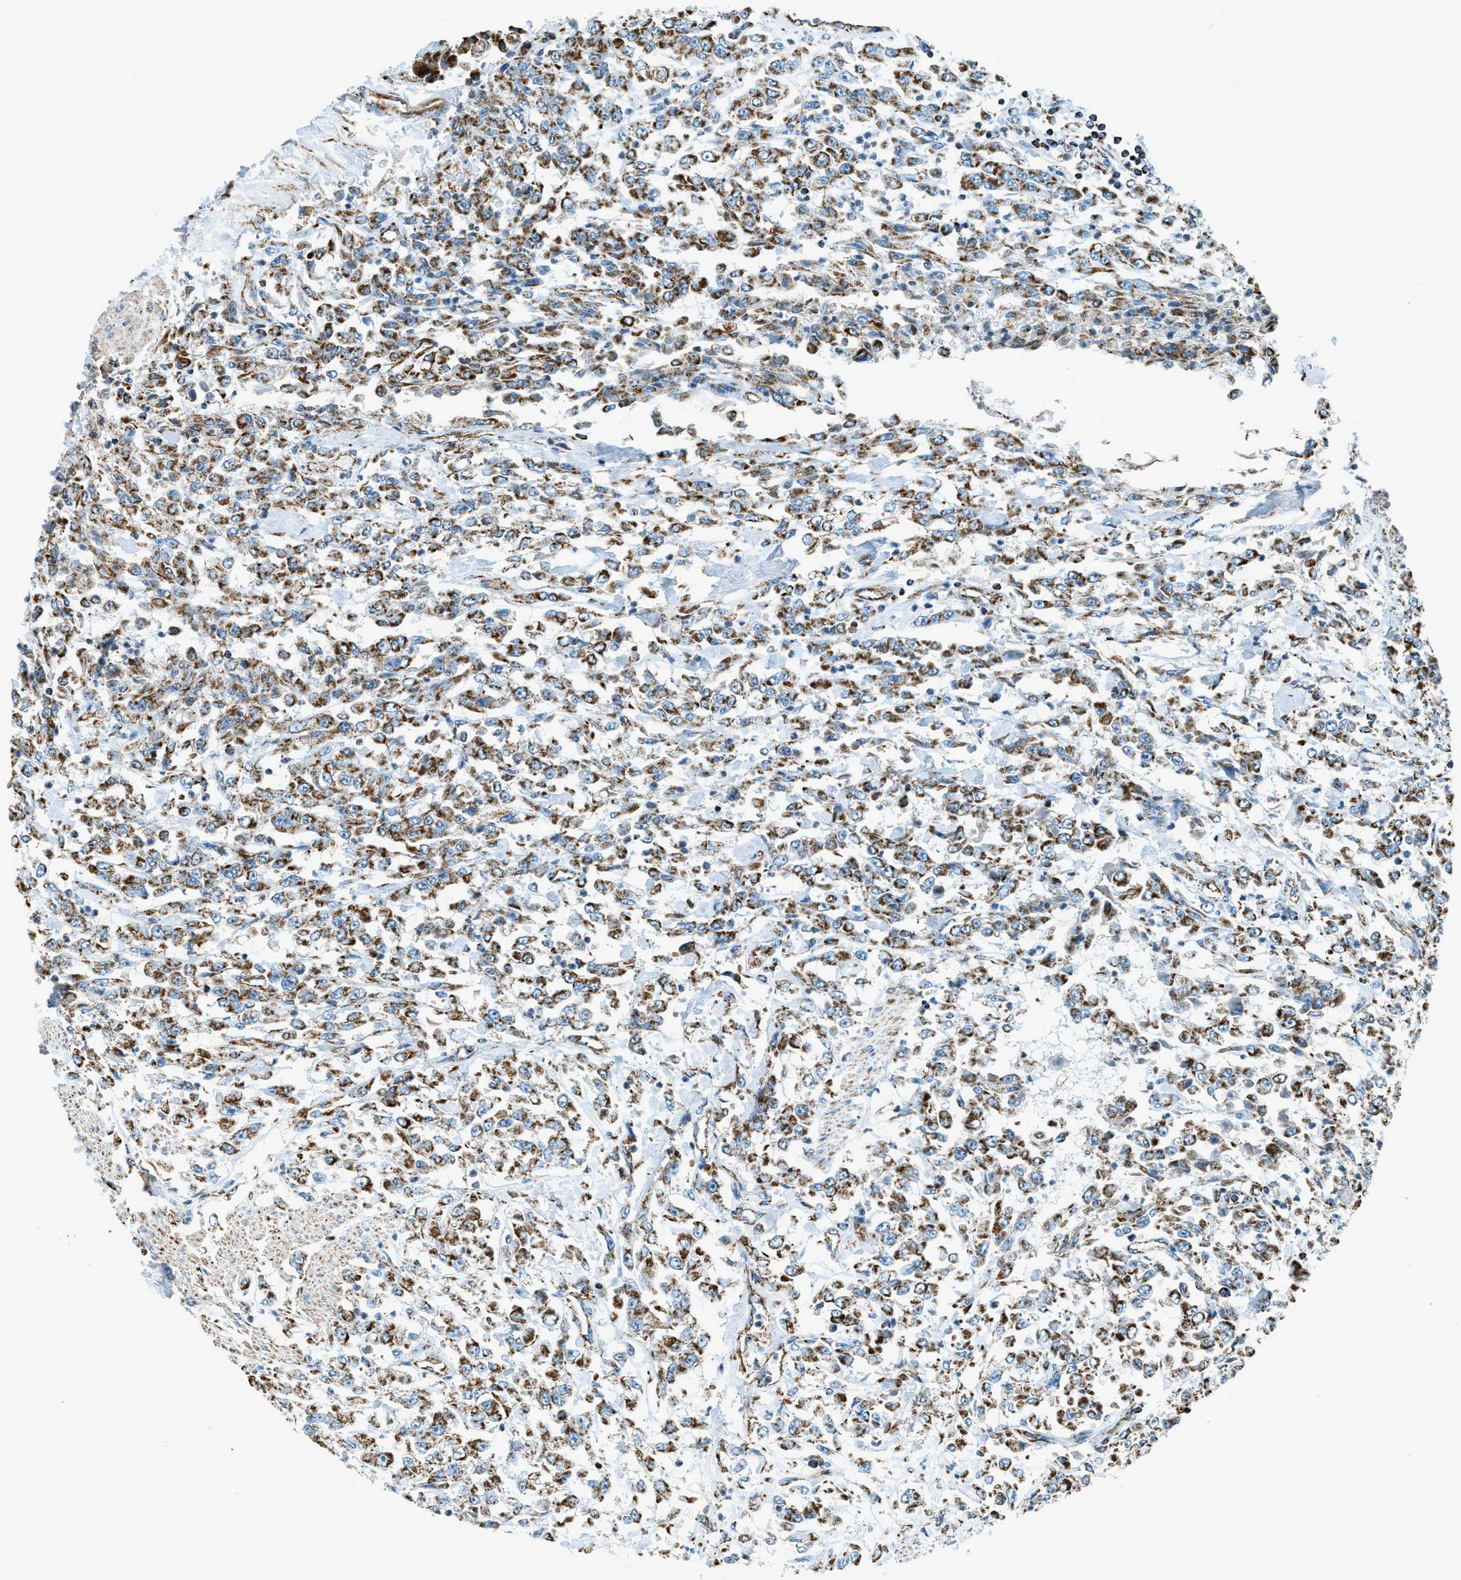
{"staining": {"intensity": "strong", "quantity": ">75%", "location": "cytoplasmic/membranous"}, "tissue": "urothelial cancer", "cell_type": "Tumor cells", "image_type": "cancer", "snomed": [{"axis": "morphology", "description": "Urothelial carcinoma, High grade"}, {"axis": "topography", "description": "Urinary bladder"}], "caption": "IHC staining of high-grade urothelial carcinoma, which reveals high levels of strong cytoplasmic/membranous staining in about >75% of tumor cells indicating strong cytoplasmic/membranous protein expression. The staining was performed using DAB (brown) for protein detection and nuclei were counterstained in hematoxylin (blue).", "gene": "CHST15", "patient": {"sex": "male", "age": 46}}